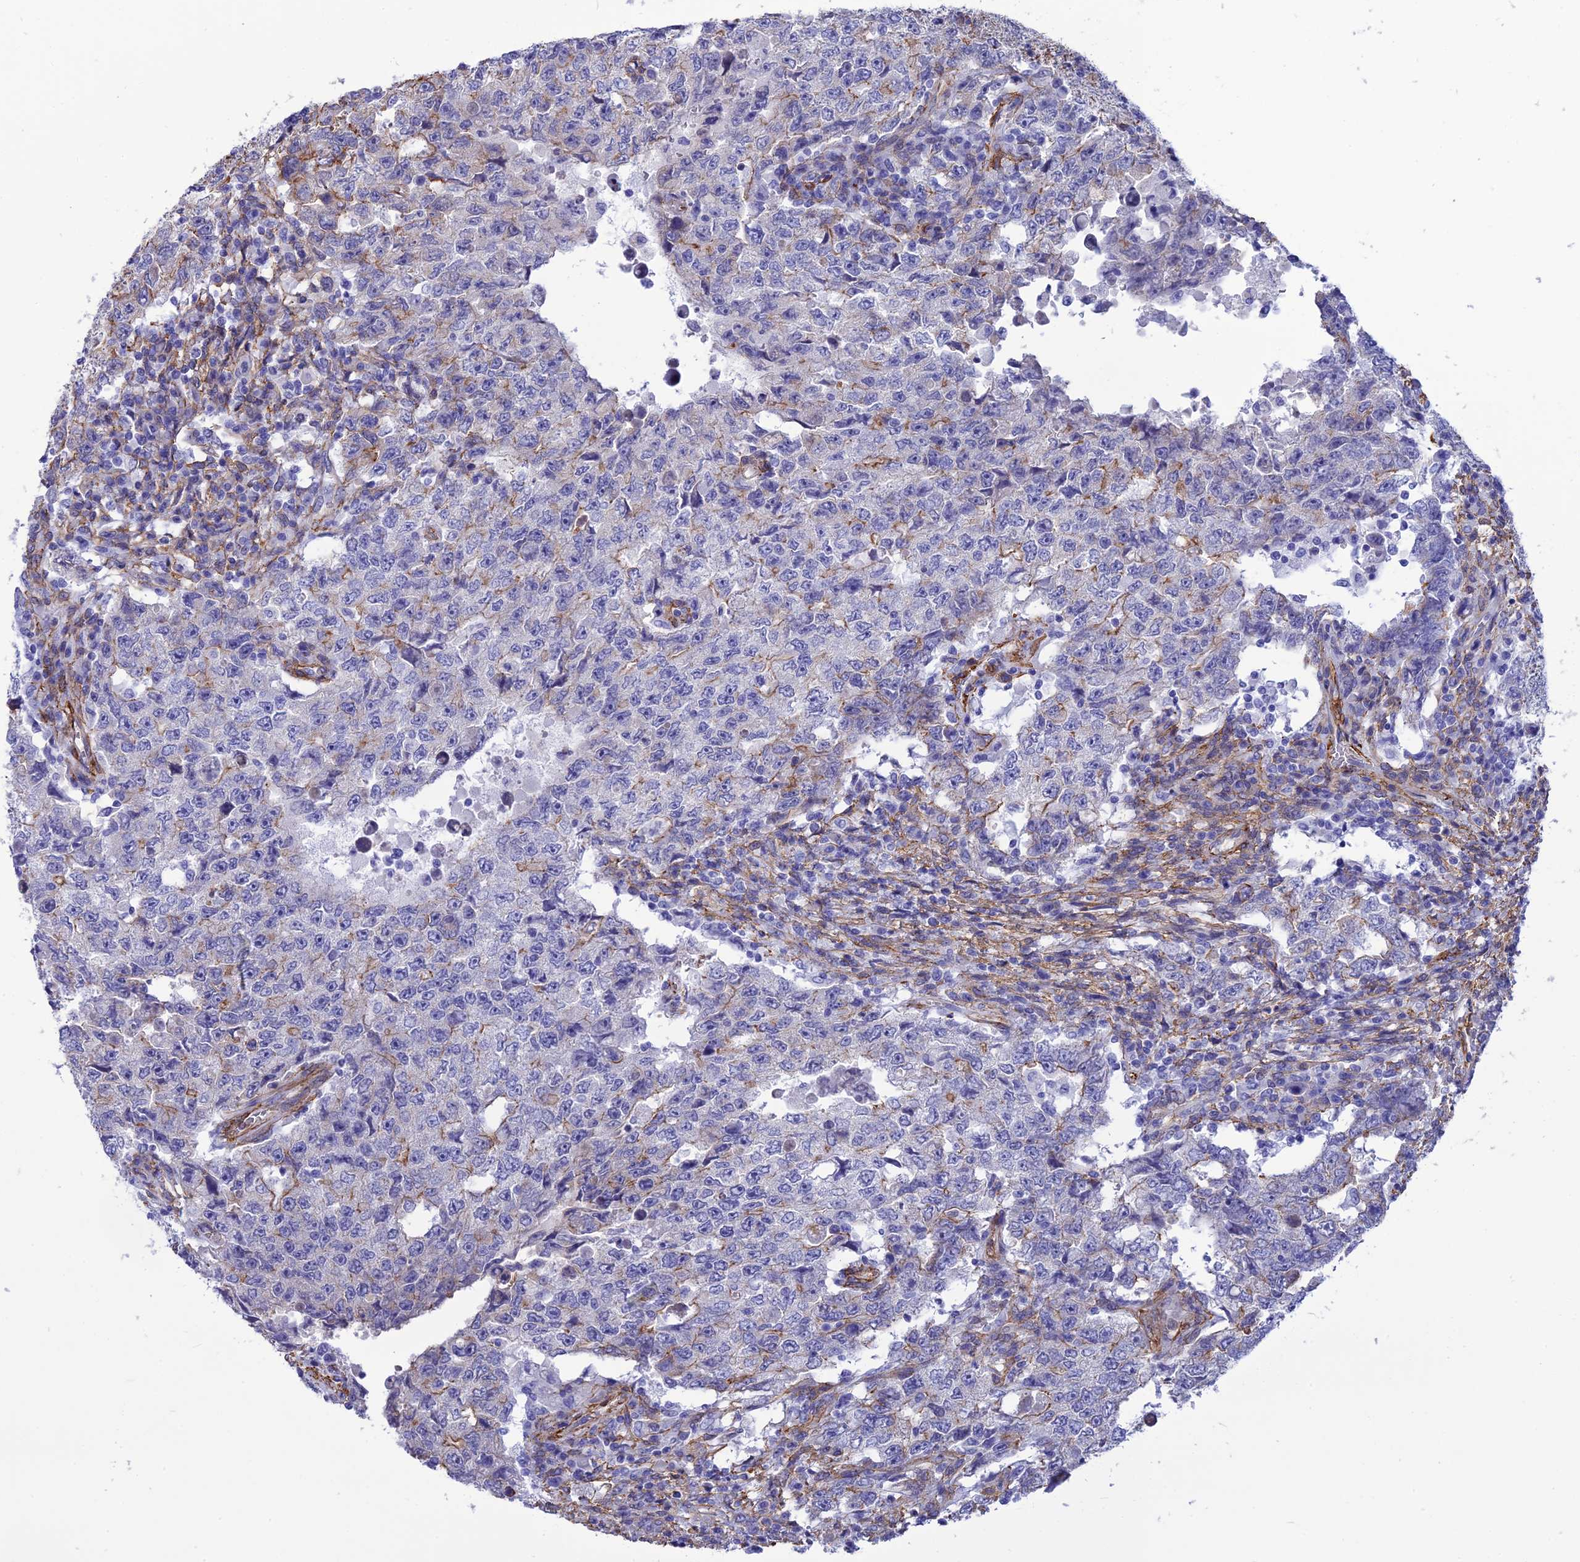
{"staining": {"intensity": "negative", "quantity": "none", "location": "none"}, "tissue": "testis cancer", "cell_type": "Tumor cells", "image_type": "cancer", "snomed": [{"axis": "morphology", "description": "Carcinoma, Embryonal, NOS"}, {"axis": "topography", "description": "Testis"}], "caption": "Immunohistochemistry micrograph of neoplastic tissue: testis cancer stained with DAB displays no significant protein expression in tumor cells. The staining was performed using DAB to visualize the protein expression in brown, while the nuclei were stained in blue with hematoxylin (Magnification: 20x).", "gene": "NKD1", "patient": {"sex": "male", "age": 26}}